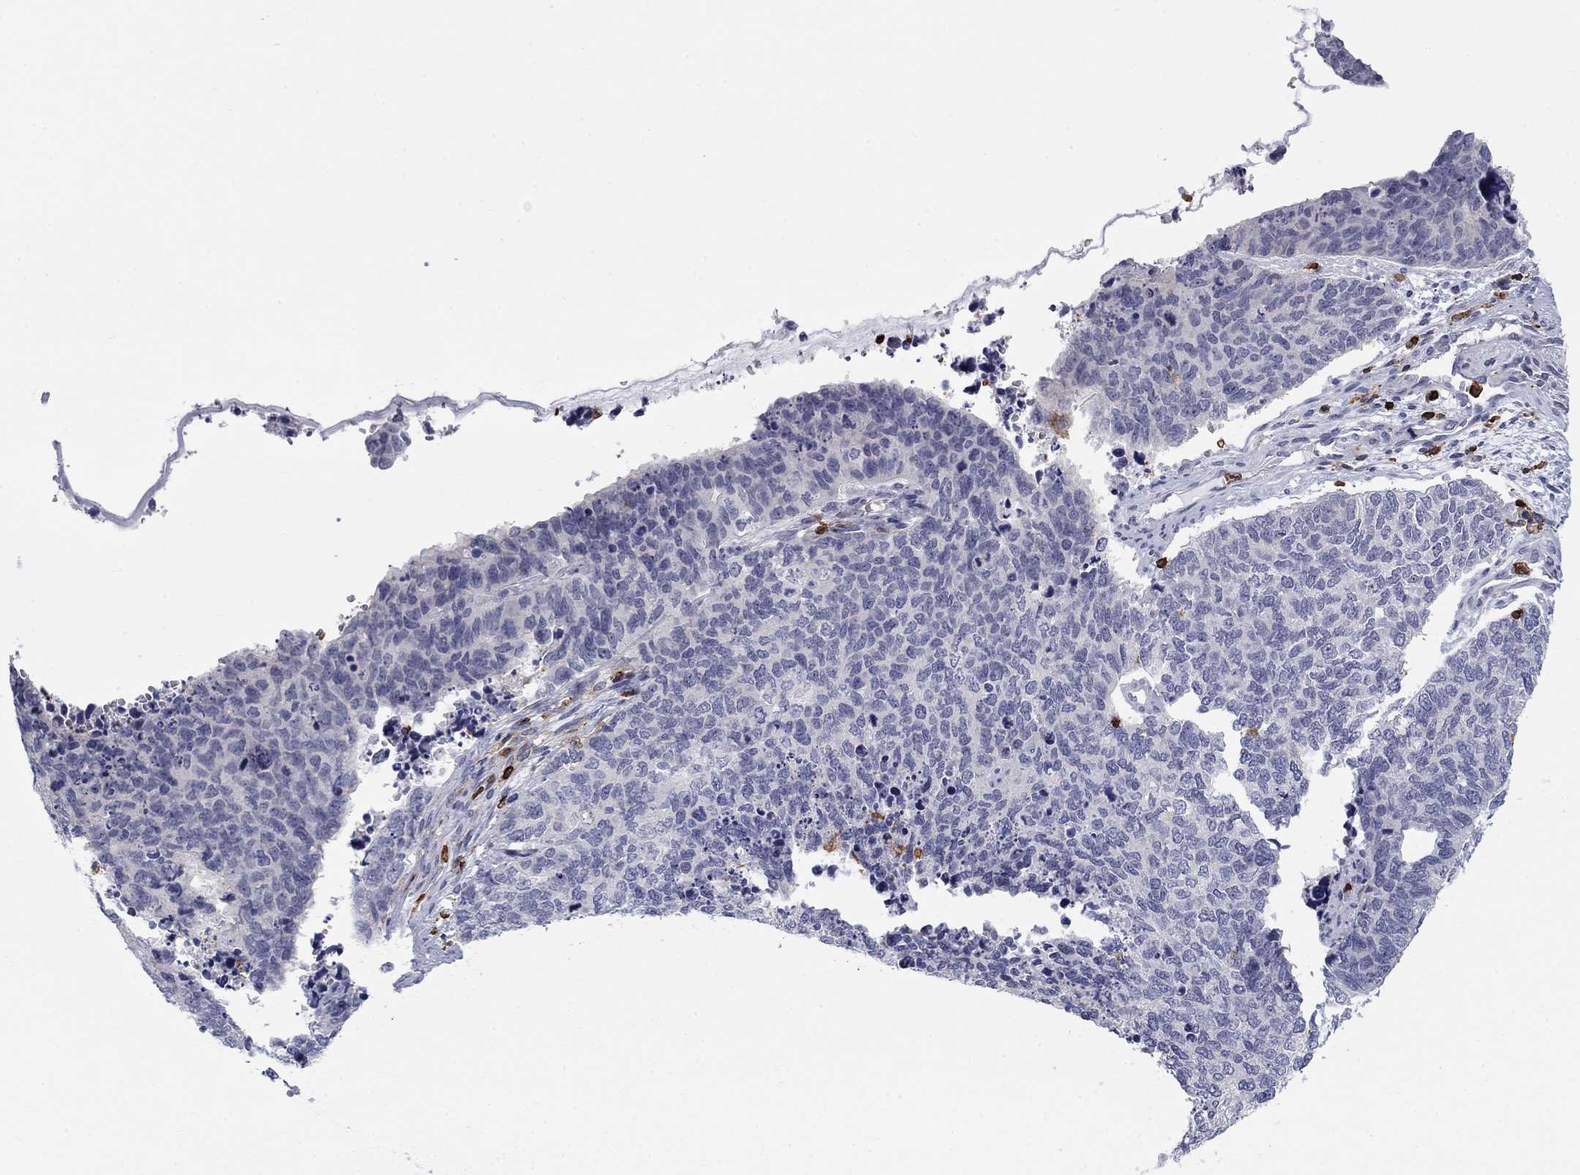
{"staining": {"intensity": "negative", "quantity": "none", "location": "none"}, "tissue": "cervical cancer", "cell_type": "Tumor cells", "image_type": "cancer", "snomed": [{"axis": "morphology", "description": "Squamous cell carcinoma, NOS"}, {"axis": "topography", "description": "Cervix"}], "caption": "Immunohistochemical staining of squamous cell carcinoma (cervical) demonstrates no significant staining in tumor cells.", "gene": "ARHGAP27", "patient": {"sex": "female", "age": 63}}